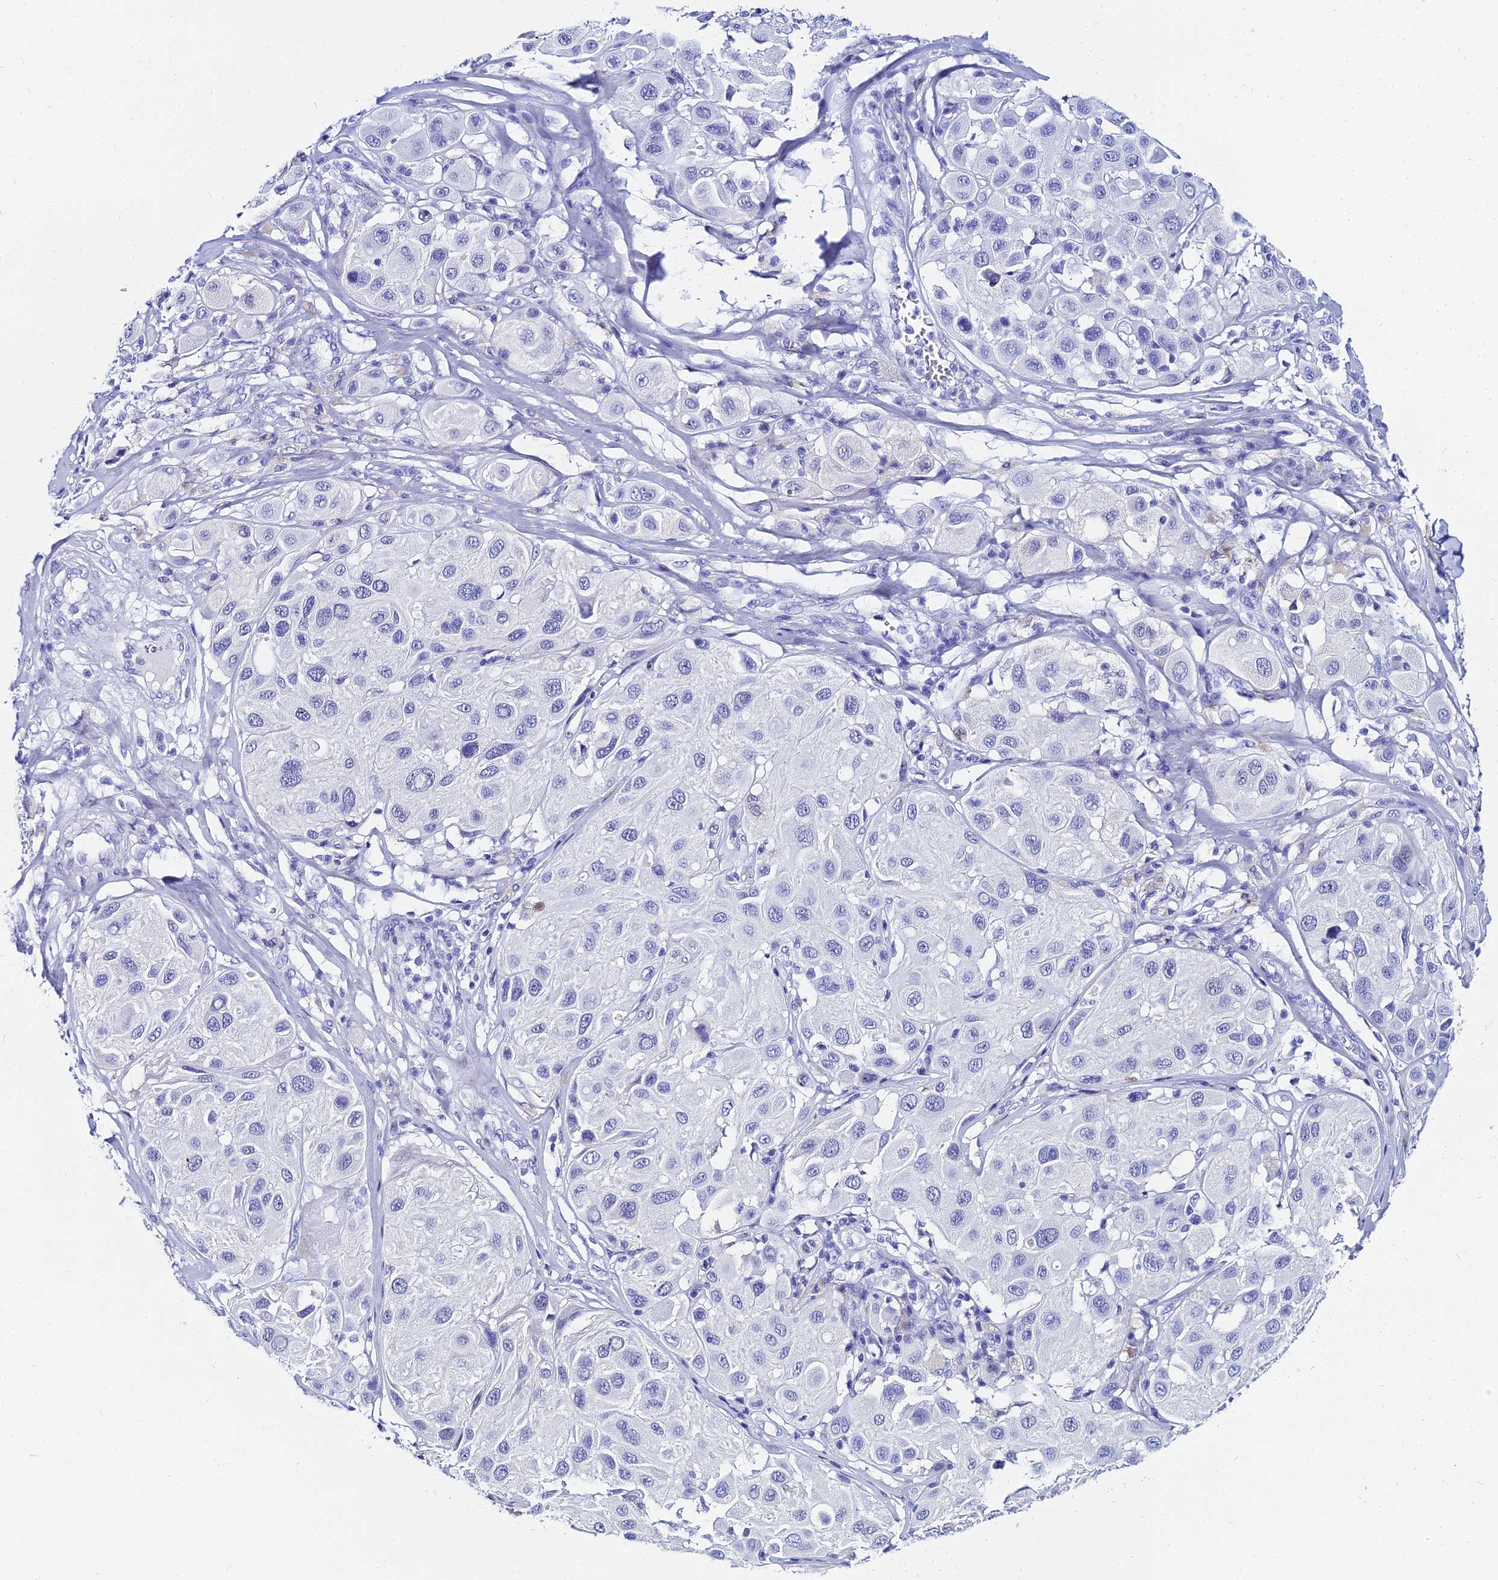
{"staining": {"intensity": "negative", "quantity": "none", "location": "none"}, "tissue": "melanoma", "cell_type": "Tumor cells", "image_type": "cancer", "snomed": [{"axis": "morphology", "description": "Malignant melanoma, Metastatic site"}, {"axis": "topography", "description": "Skin"}], "caption": "Tumor cells are negative for brown protein staining in malignant melanoma (metastatic site).", "gene": "HSPA1L", "patient": {"sex": "male", "age": 41}}